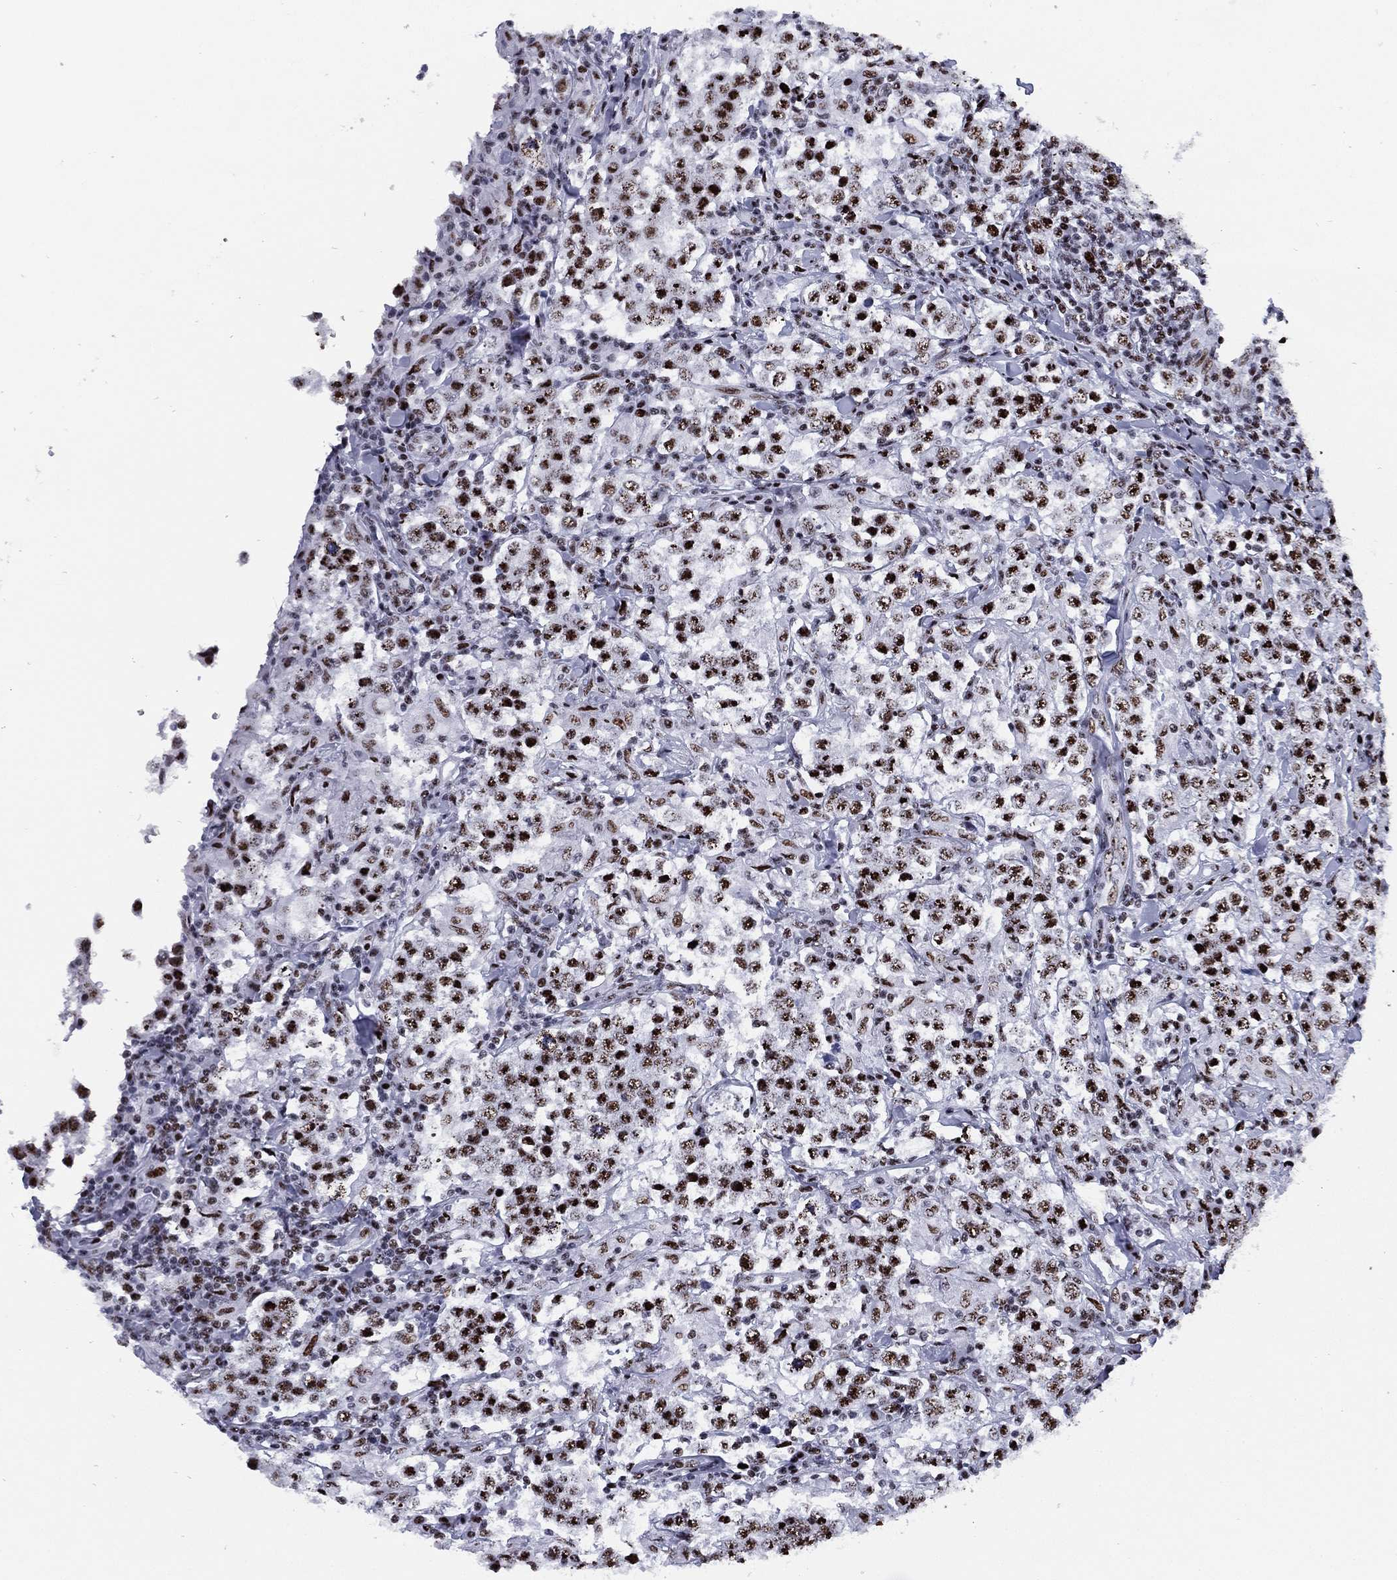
{"staining": {"intensity": "strong", "quantity": ">75%", "location": "nuclear"}, "tissue": "testis cancer", "cell_type": "Tumor cells", "image_type": "cancer", "snomed": [{"axis": "morphology", "description": "Seminoma, NOS"}, {"axis": "morphology", "description": "Carcinoma, Embryonal, NOS"}, {"axis": "topography", "description": "Testis"}], "caption": "The photomicrograph displays staining of testis seminoma, revealing strong nuclear protein expression (brown color) within tumor cells. Using DAB (3,3'-diaminobenzidine) (brown) and hematoxylin (blue) stains, captured at high magnification using brightfield microscopy.", "gene": "CYB561D2", "patient": {"sex": "male", "age": 41}}